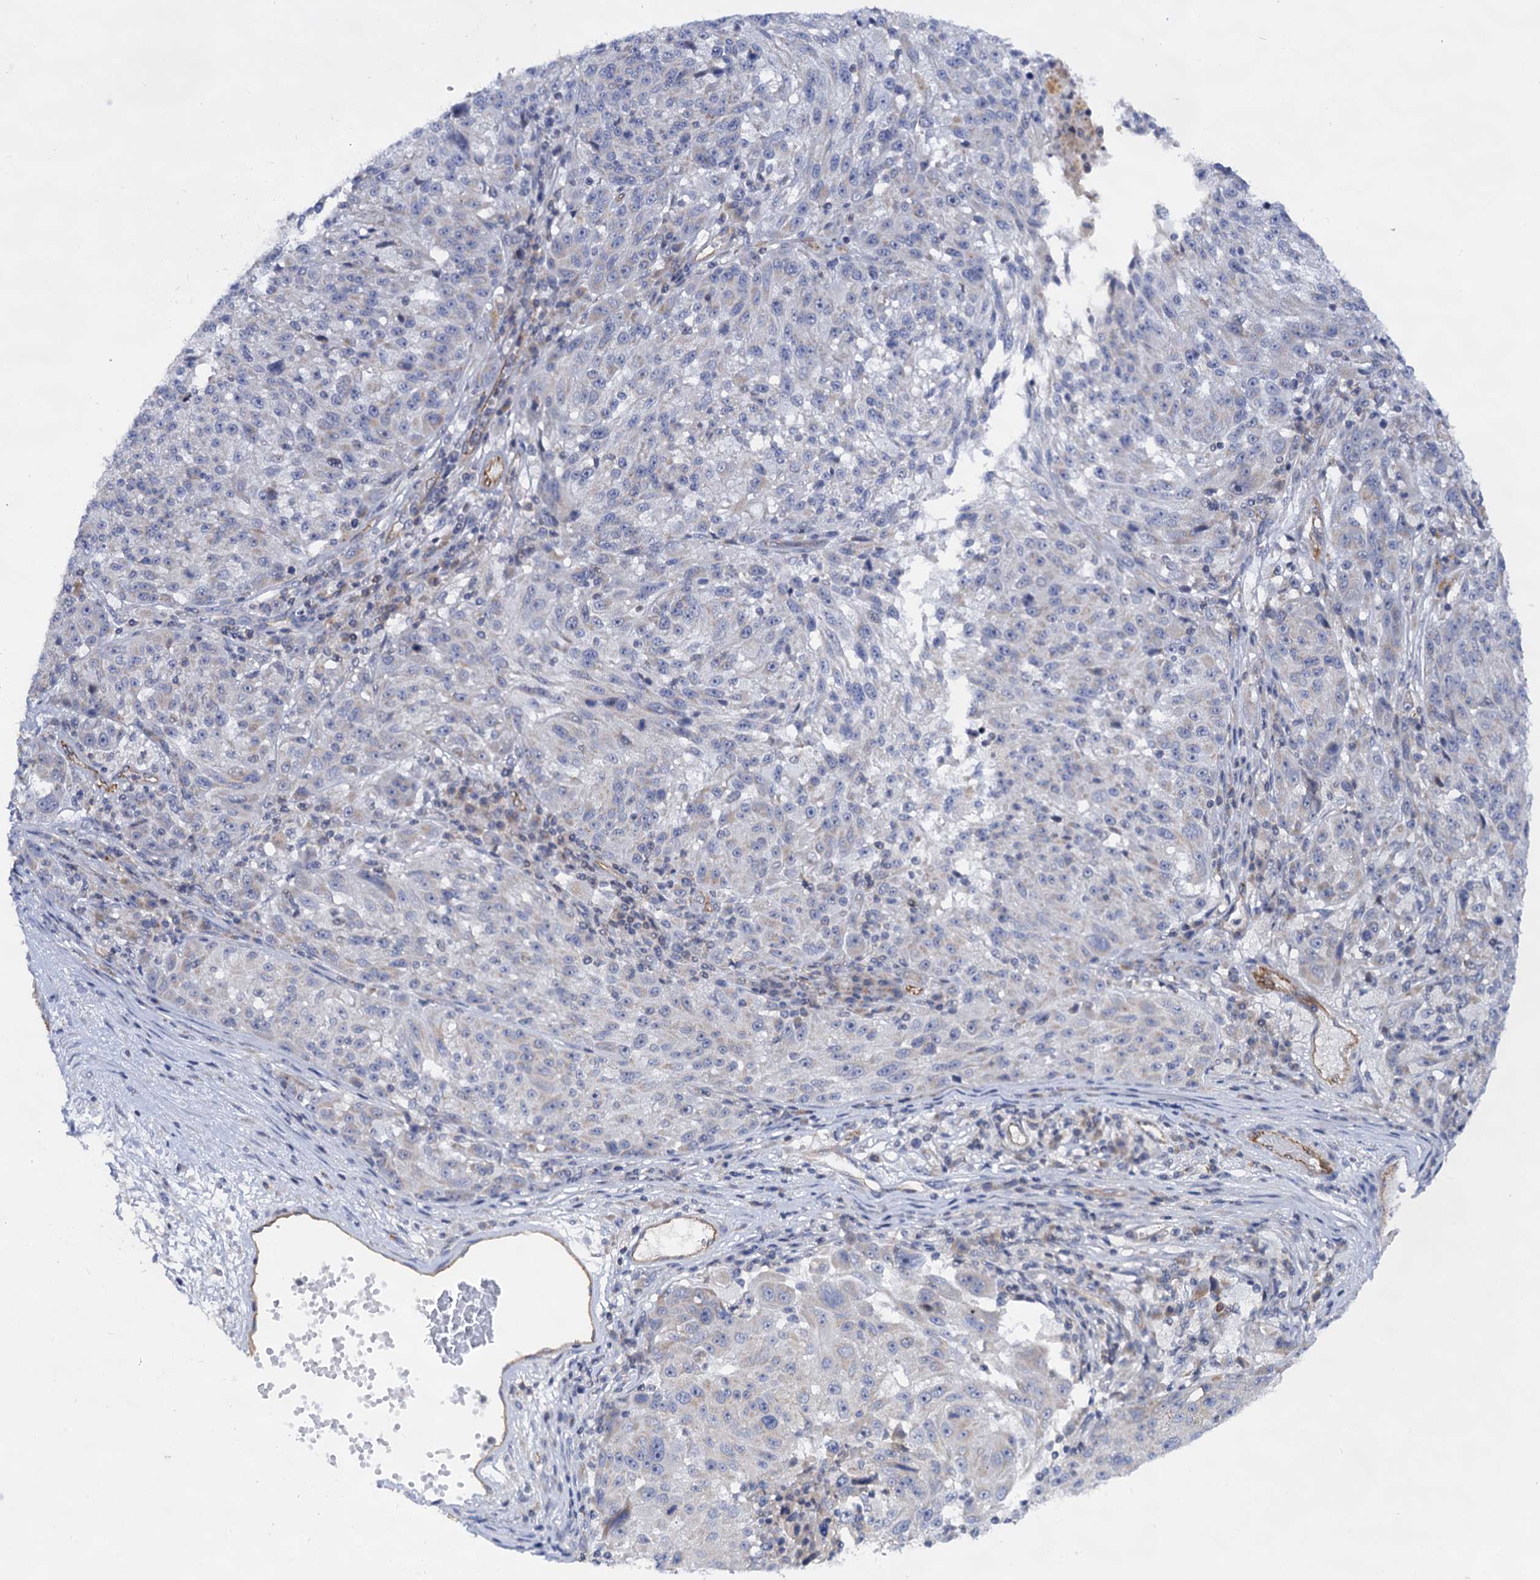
{"staining": {"intensity": "negative", "quantity": "none", "location": "none"}, "tissue": "melanoma", "cell_type": "Tumor cells", "image_type": "cancer", "snomed": [{"axis": "morphology", "description": "Malignant melanoma, NOS"}, {"axis": "topography", "description": "Skin"}], "caption": "DAB immunohistochemical staining of human melanoma exhibits no significant staining in tumor cells. (Stains: DAB (3,3'-diaminobenzidine) immunohistochemistry (IHC) with hematoxylin counter stain, Microscopy: brightfield microscopy at high magnification).", "gene": "ABLIM1", "patient": {"sex": "male", "age": 53}}